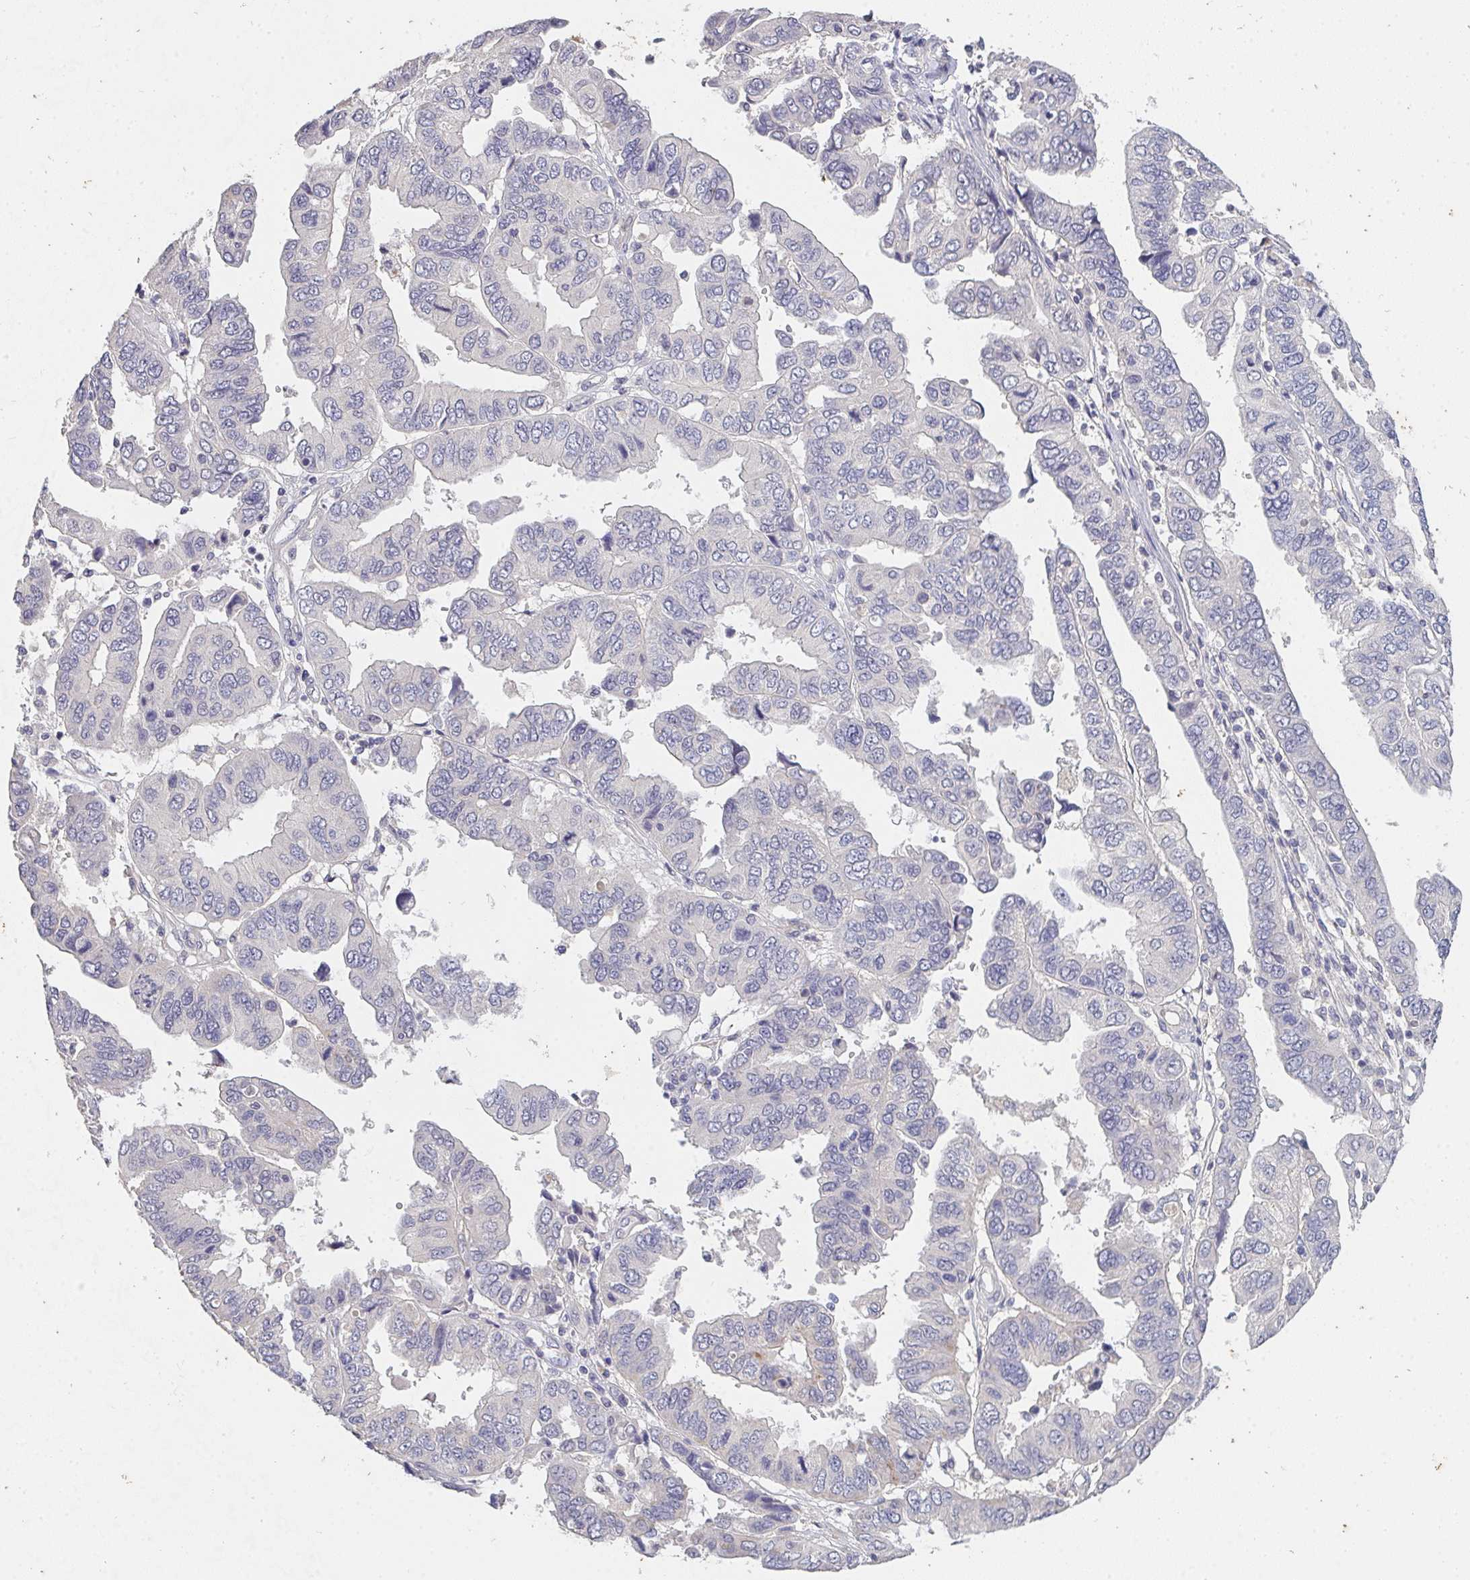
{"staining": {"intensity": "negative", "quantity": "none", "location": "none"}, "tissue": "ovarian cancer", "cell_type": "Tumor cells", "image_type": "cancer", "snomed": [{"axis": "morphology", "description": "Cystadenocarcinoma, serous, NOS"}, {"axis": "topography", "description": "Ovary"}], "caption": "The histopathology image displays no staining of tumor cells in serous cystadenocarcinoma (ovarian). (DAB (3,3'-diaminobenzidine) immunohistochemistry with hematoxylin counter stain).", "gene": "TMEM219", "patient": {"sex": "female", "age": 79}}